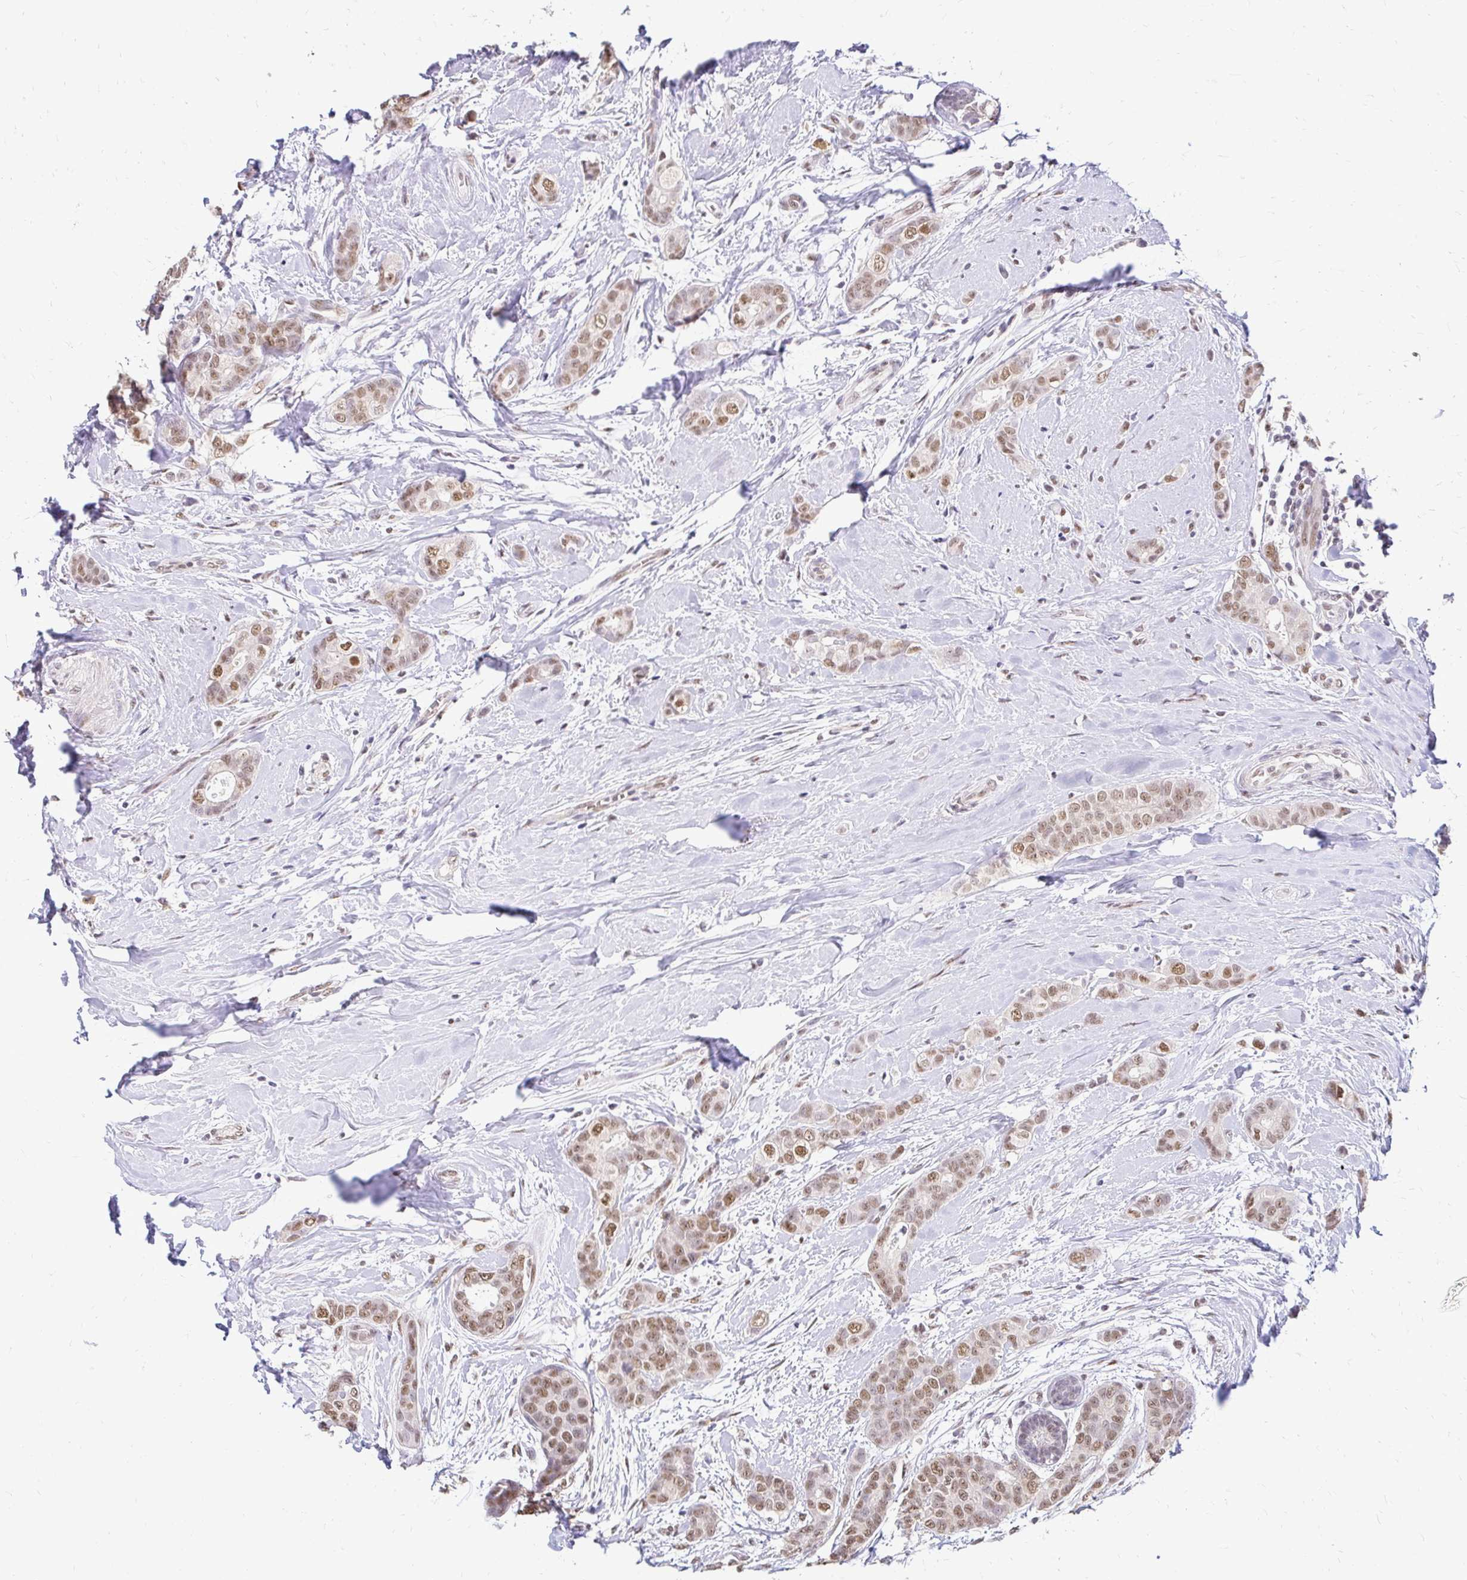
{"staining": {"intensity": "moderate", "quantity": ">75%", "location": "nuclear"}, "tissue": "breast cancer", "cell_type": "Tumor cells", "image_type": "cancer", "snomed": [{"axis": "morphology", "description": "Duct carcinoma"}, {"axis": "topography", "description": "Breast"}], "caption": "A brown stain highlights moderate nuclear positivity of a protein in human breast intraductal carcinoma tumor cells. The staining was performed using DAB (3,3'-diaminobenzidine) to visualize the protein expression in brown, while the nuclei were stained in blue with hematoxylin (Magnification: 20x).", "gene": "RIMS4", "patient": {"sex": "female", "age": 45}}